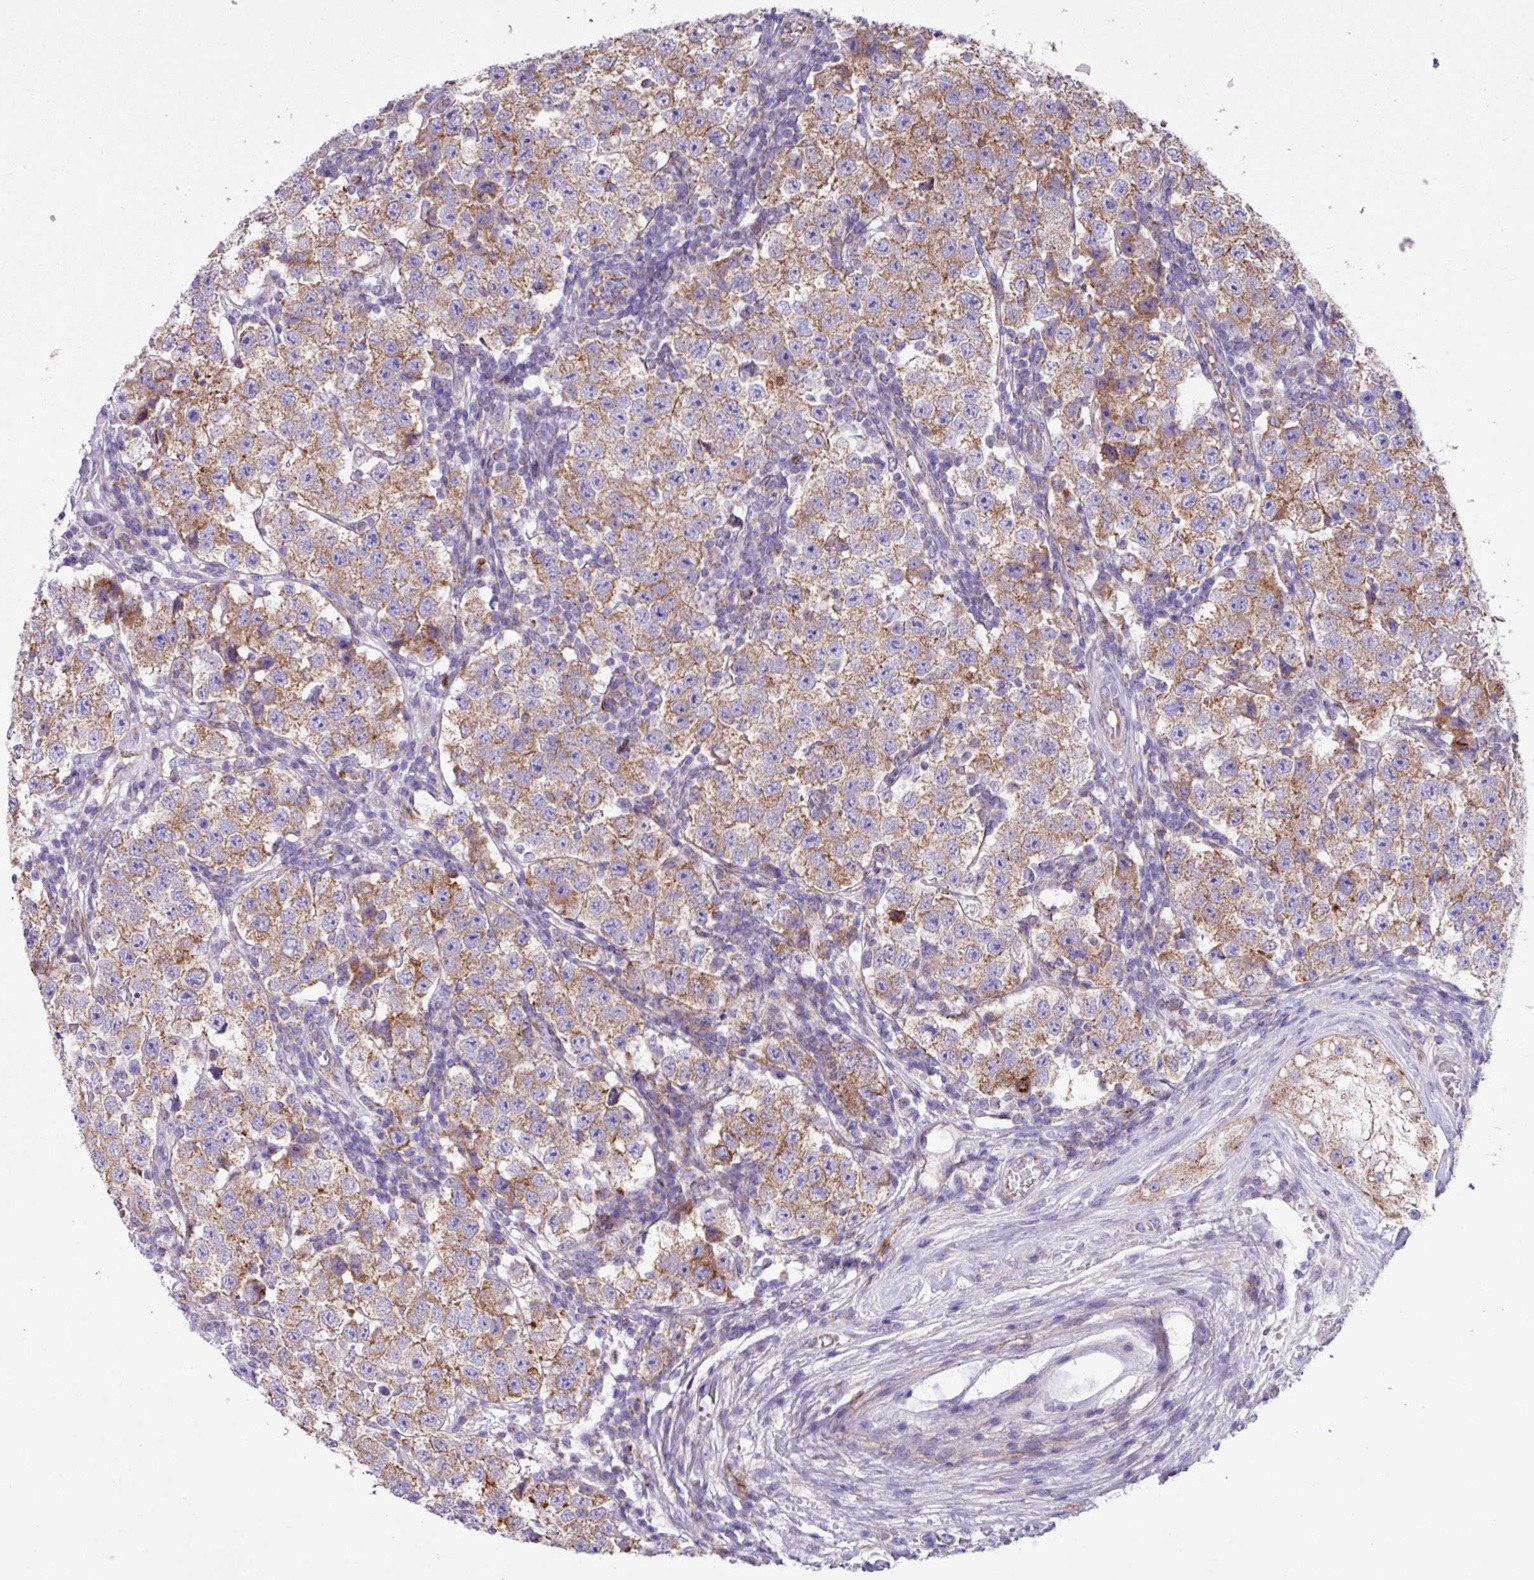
{"staining": {"intensity": "moderate", "quantity": ">75%", "location": "cytoplasmic/membranous"}, "tissue": "testis cancer", "cell_type": "Tumor cells", "image_type": "cancer", "snomed": [{"axis": "morphology", "description": "Seminoma, NOS"}, {"axis": "topography", "description": "Testis"}], "caption": "A high-resolution image shows immunohistochemistry (IHC) staining of testis cancer (seminoma), which displays moderate cytoplasmic/membranous staining in about >75% of tumor cells.", "gene": "OTULIN", "patient": {"sex": "male", "age": 34}}